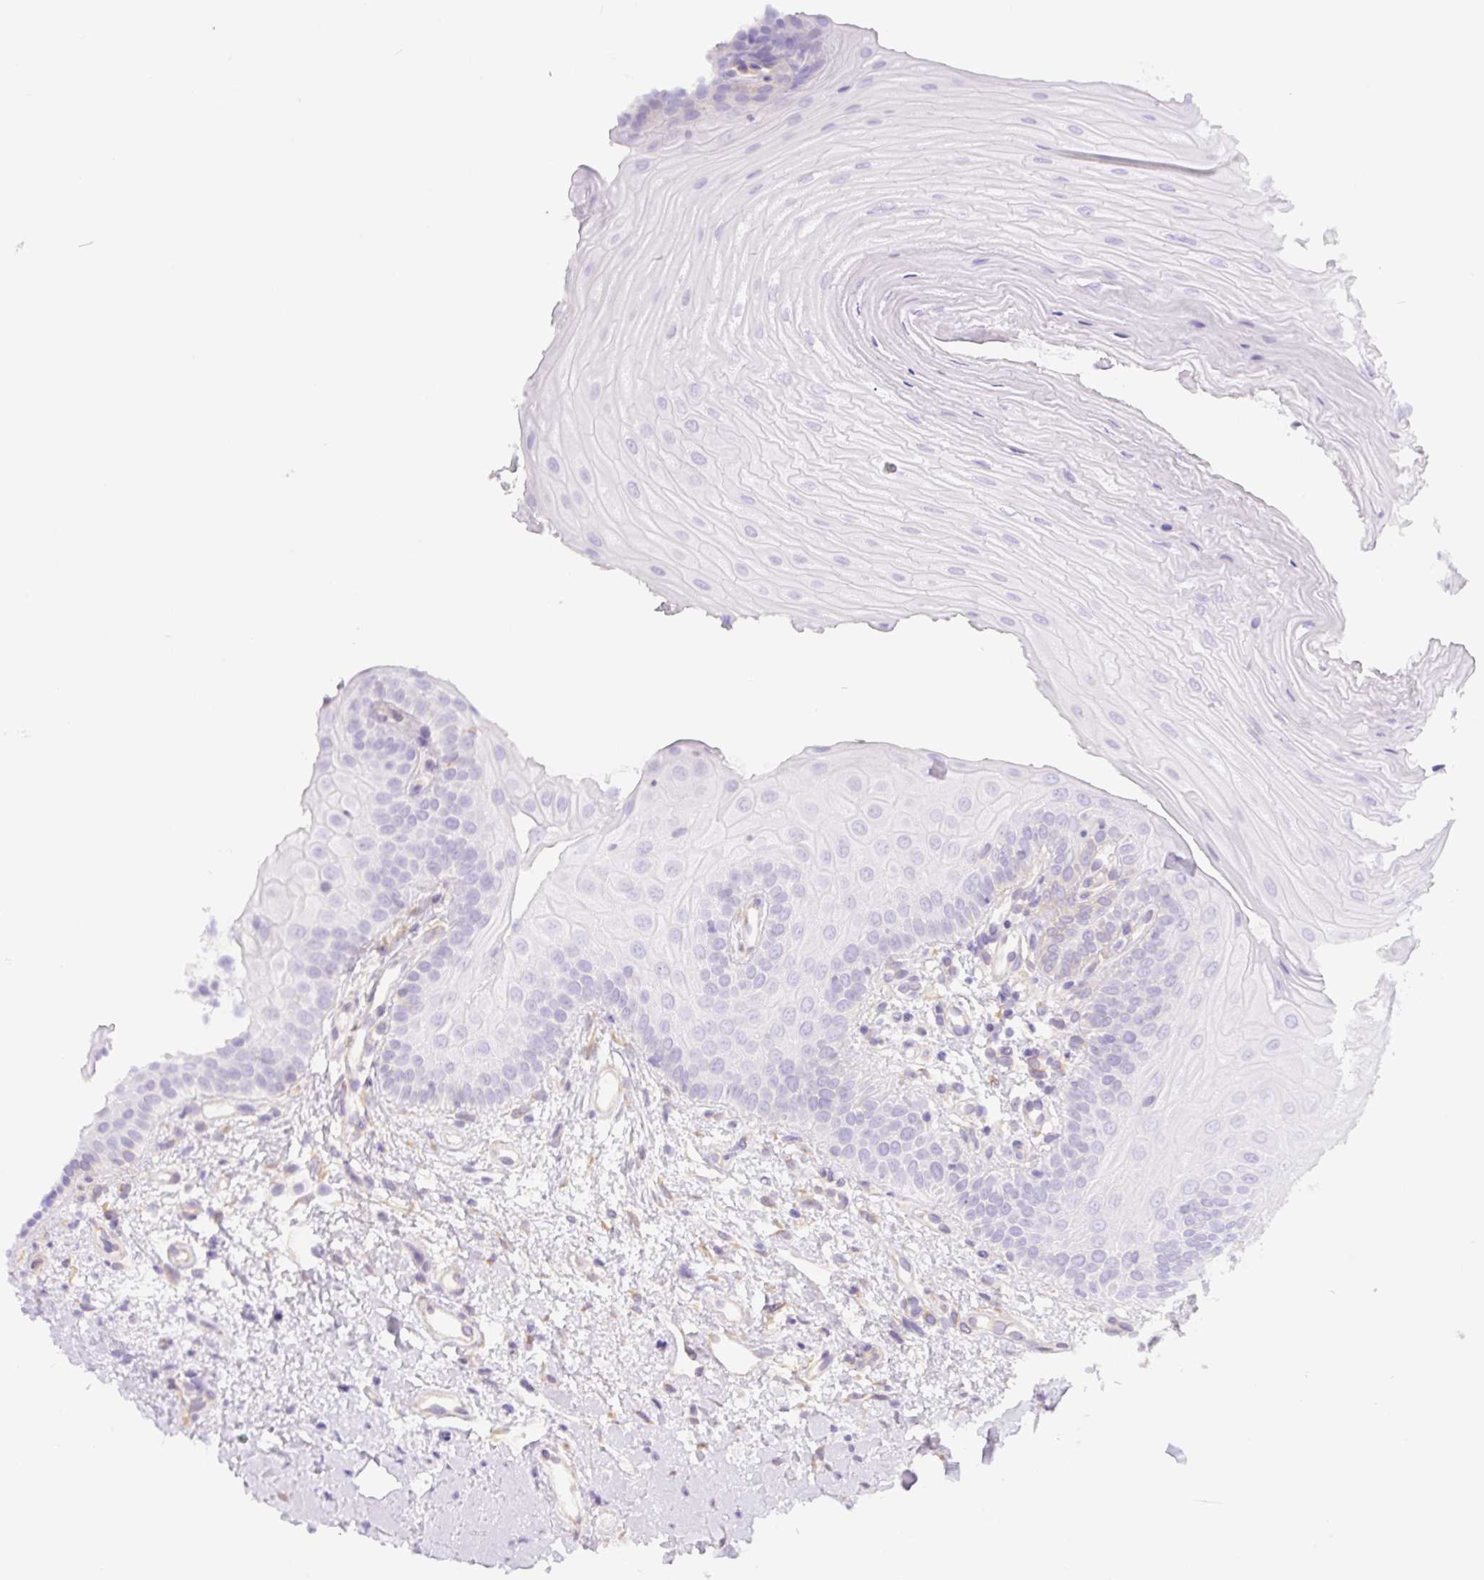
{"staining": {"intensity": "negative", "quantity": "none", "location": "none"}, "tissue": "oral mucosa", "cell_type": "Squamous epithelial cells", "image_type": "normal", "snomed": [{"axis": "morphology", "description": "Normal tissue, NOS"}, {"axis": "topography", "description": "Oral tissue"}], "caption": "Squamous epithelial cells are negative for brown protein staining in normal oral mucosa. The staining was performed using DAB (3,3'-diaminobenzidine) to visualize the protein expression in brown, while the nuclei were stained in blue with hematoxylin (Magnification: 20x).", "gene": "PNLIP", "patient": {"sex": "female", "age": 73}}